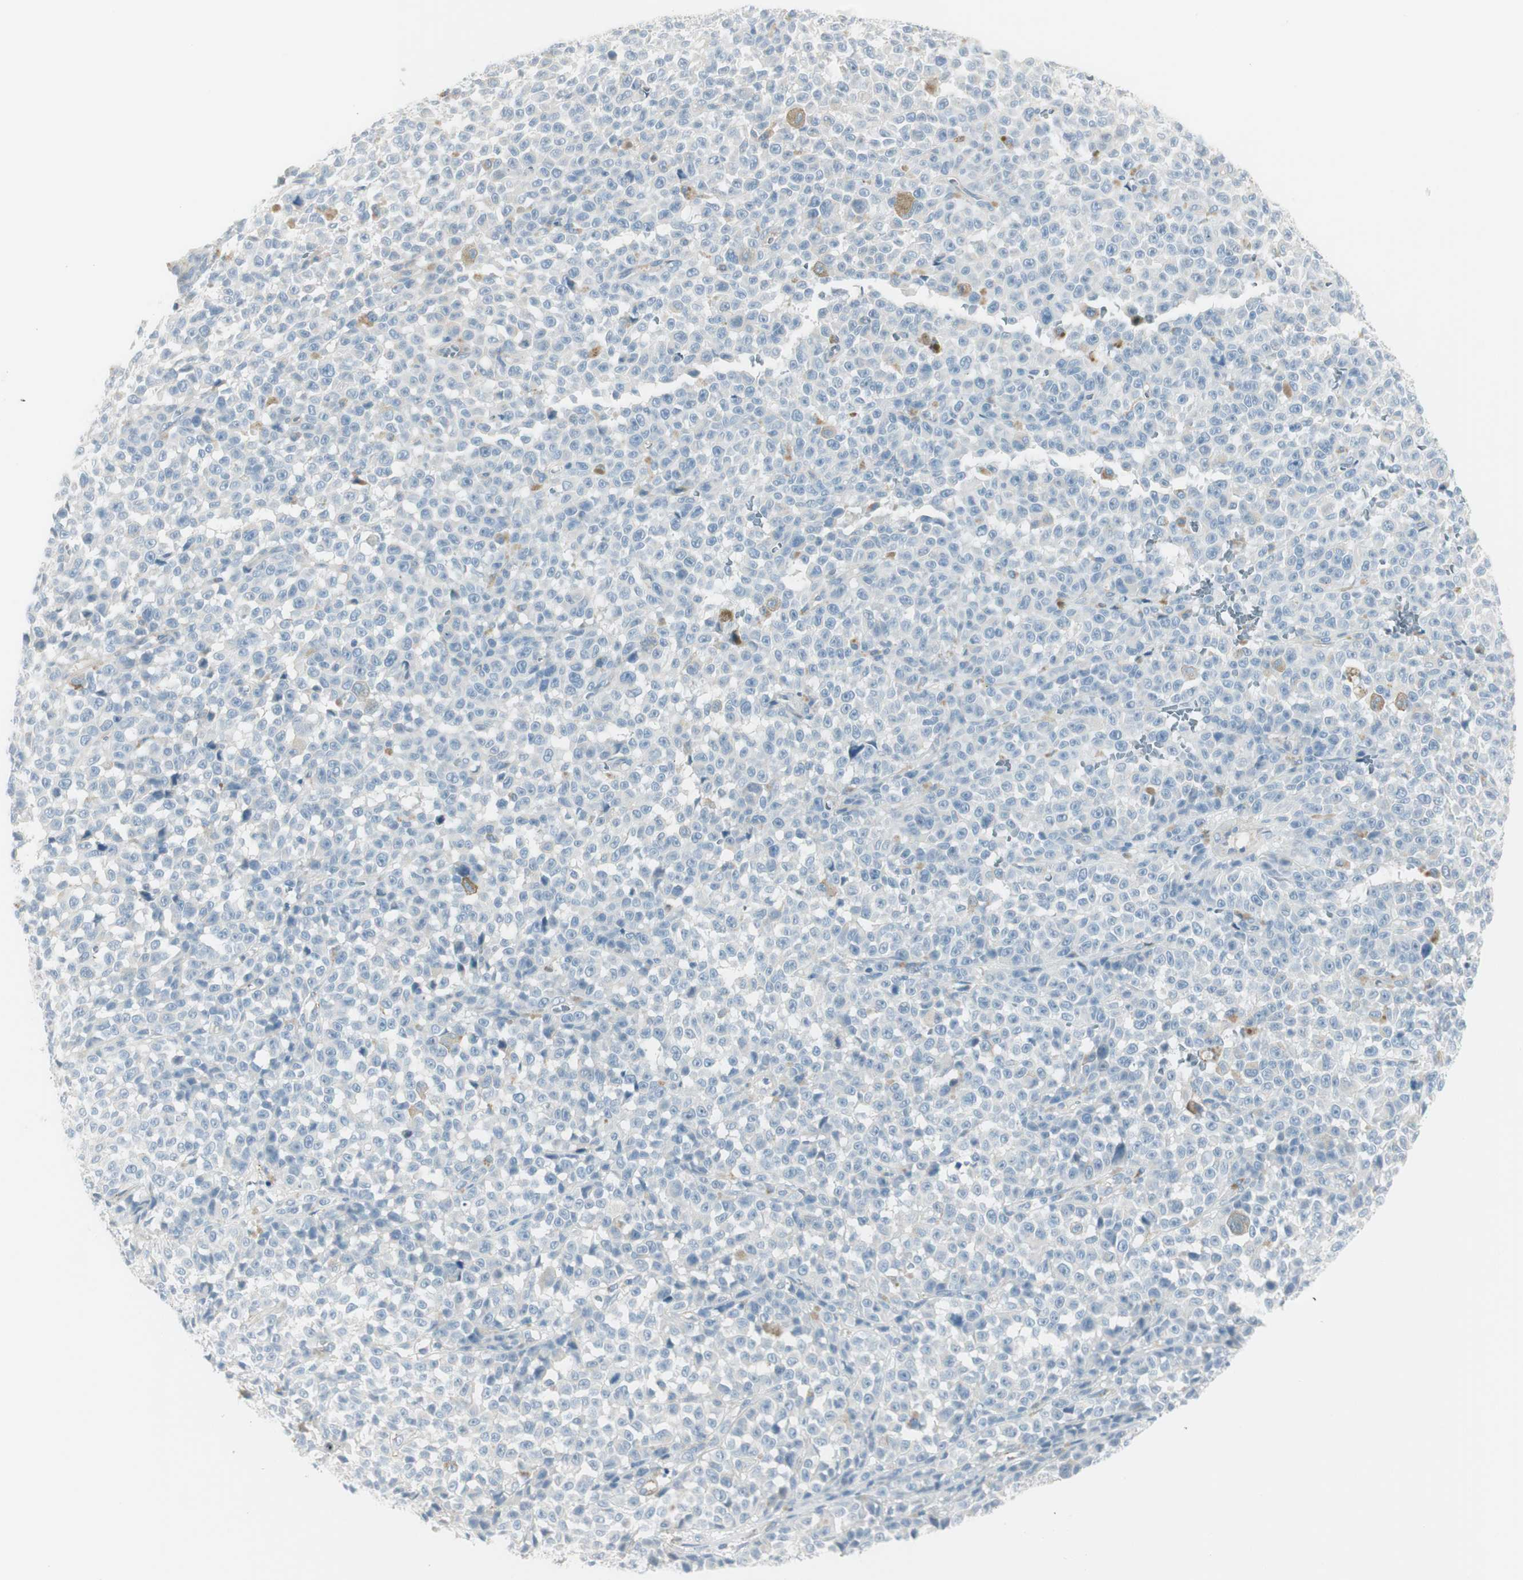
{"staining": {"intensity": "negative", "quantity": "none", "location": "none"}, "tissue": "melanoma", "cell_type": "Tumor cells", "image_type": "cancer", "snomed": [{"axis": "morphology", "description": "Malignant melanoma, NOS"}, {"axis": "topography", "description": "Skin"}], "caption": "Immunohistochemistry of melanoma reveals no expression in tumor cells.", "gene": "CACNA2D1", "patient": {"sex": "female", "age": 82}}